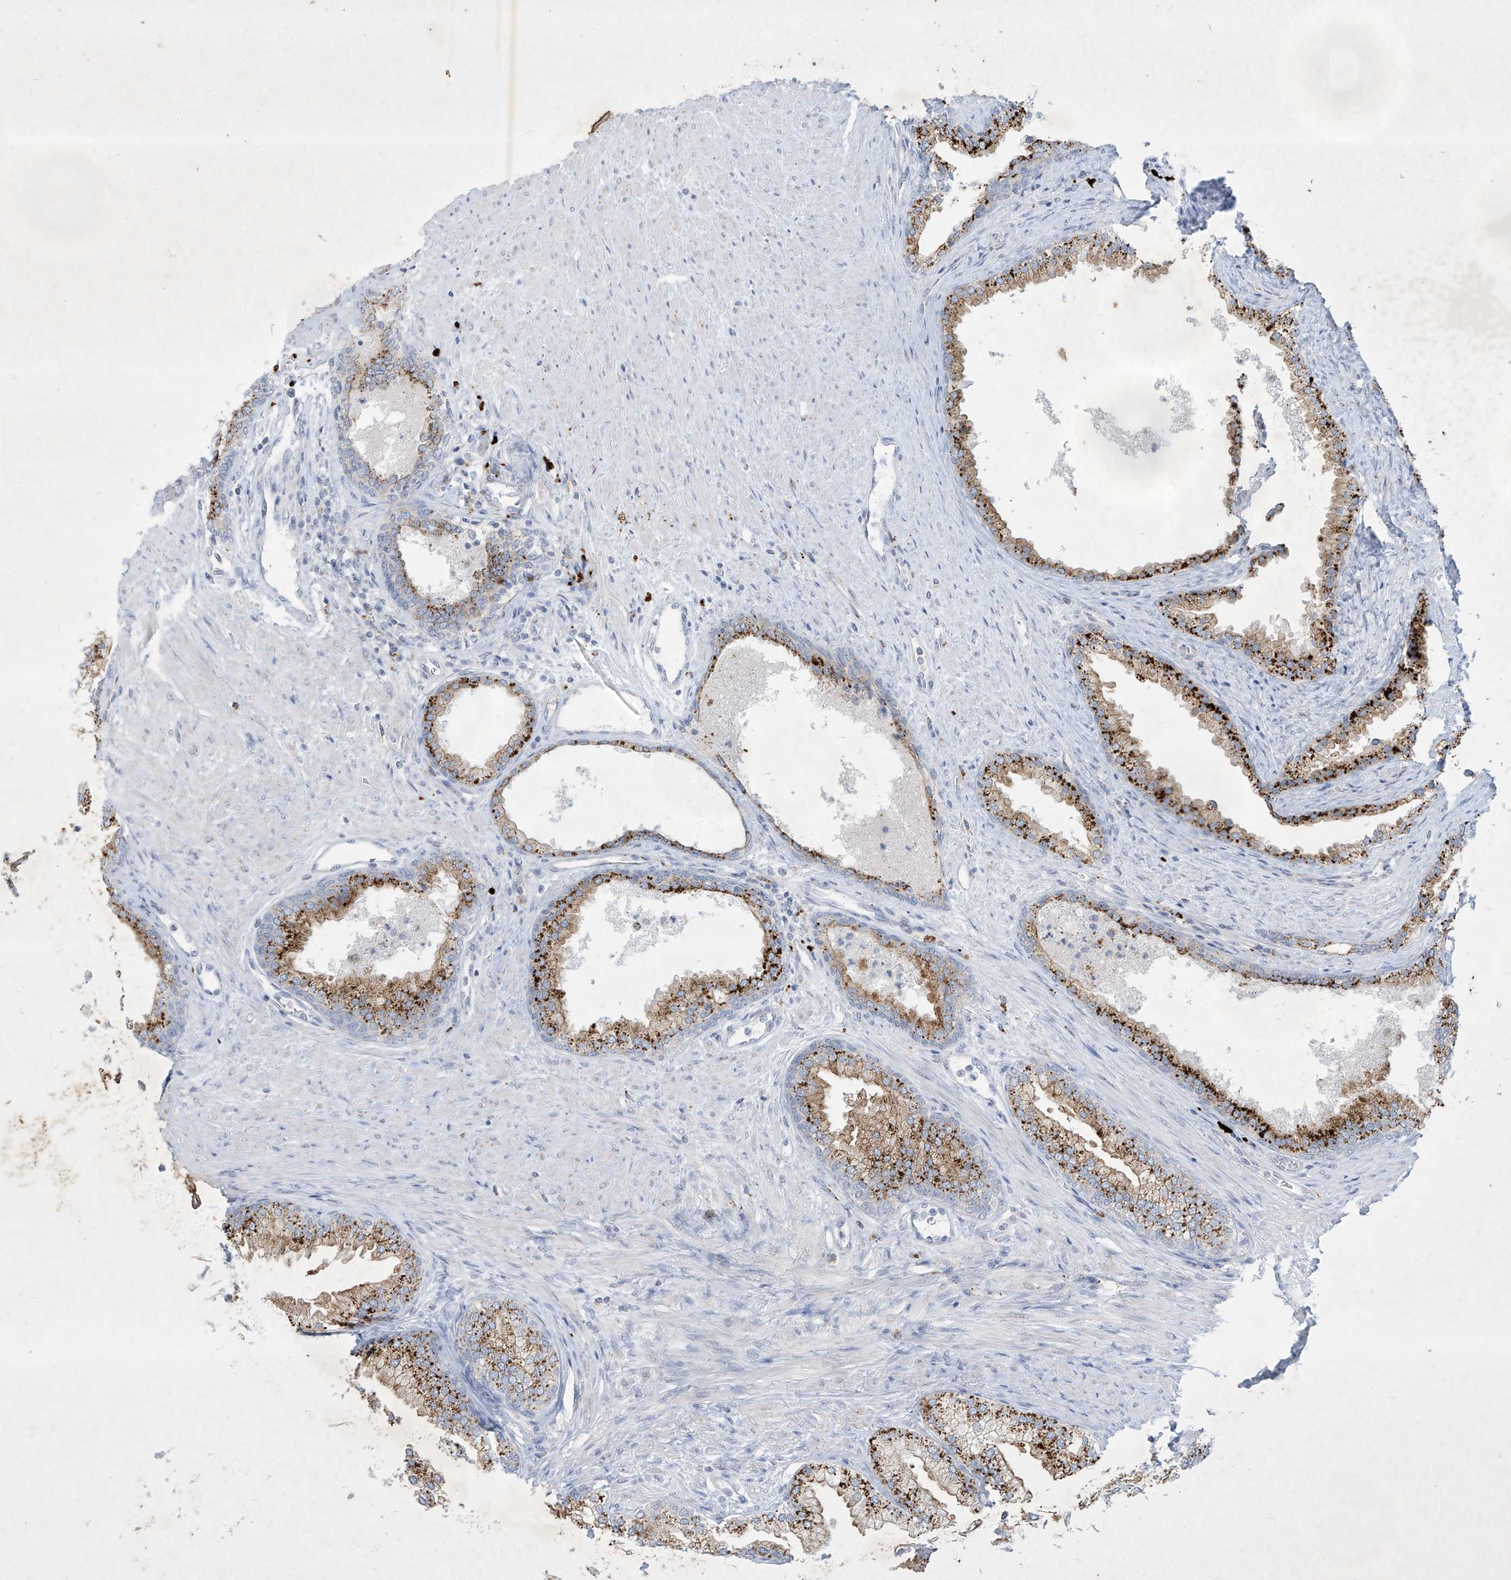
{"staining": {"intensity": "strong", "quantity": ">75%", "location": "cytoplasmic/membranous"}, "tissue": "prostate", "cell_type": "Glandular cells", "image_type": "normal", "snomed": [{"axis": "morphology", "description": "Normal tissue, NOS"}, {"axis": "topography", "description": "Prostate"}], "caption": "Immunohistochemistry (IHC) histopathology image of unremarkable prostate stained for a protein (brown), which demonstrates high levels of strong cytoplasmic/membranous positivity in about >75% of glandular cells.", "gene": "GPR137C", "patient": {"sex": "male", "age": 76}}